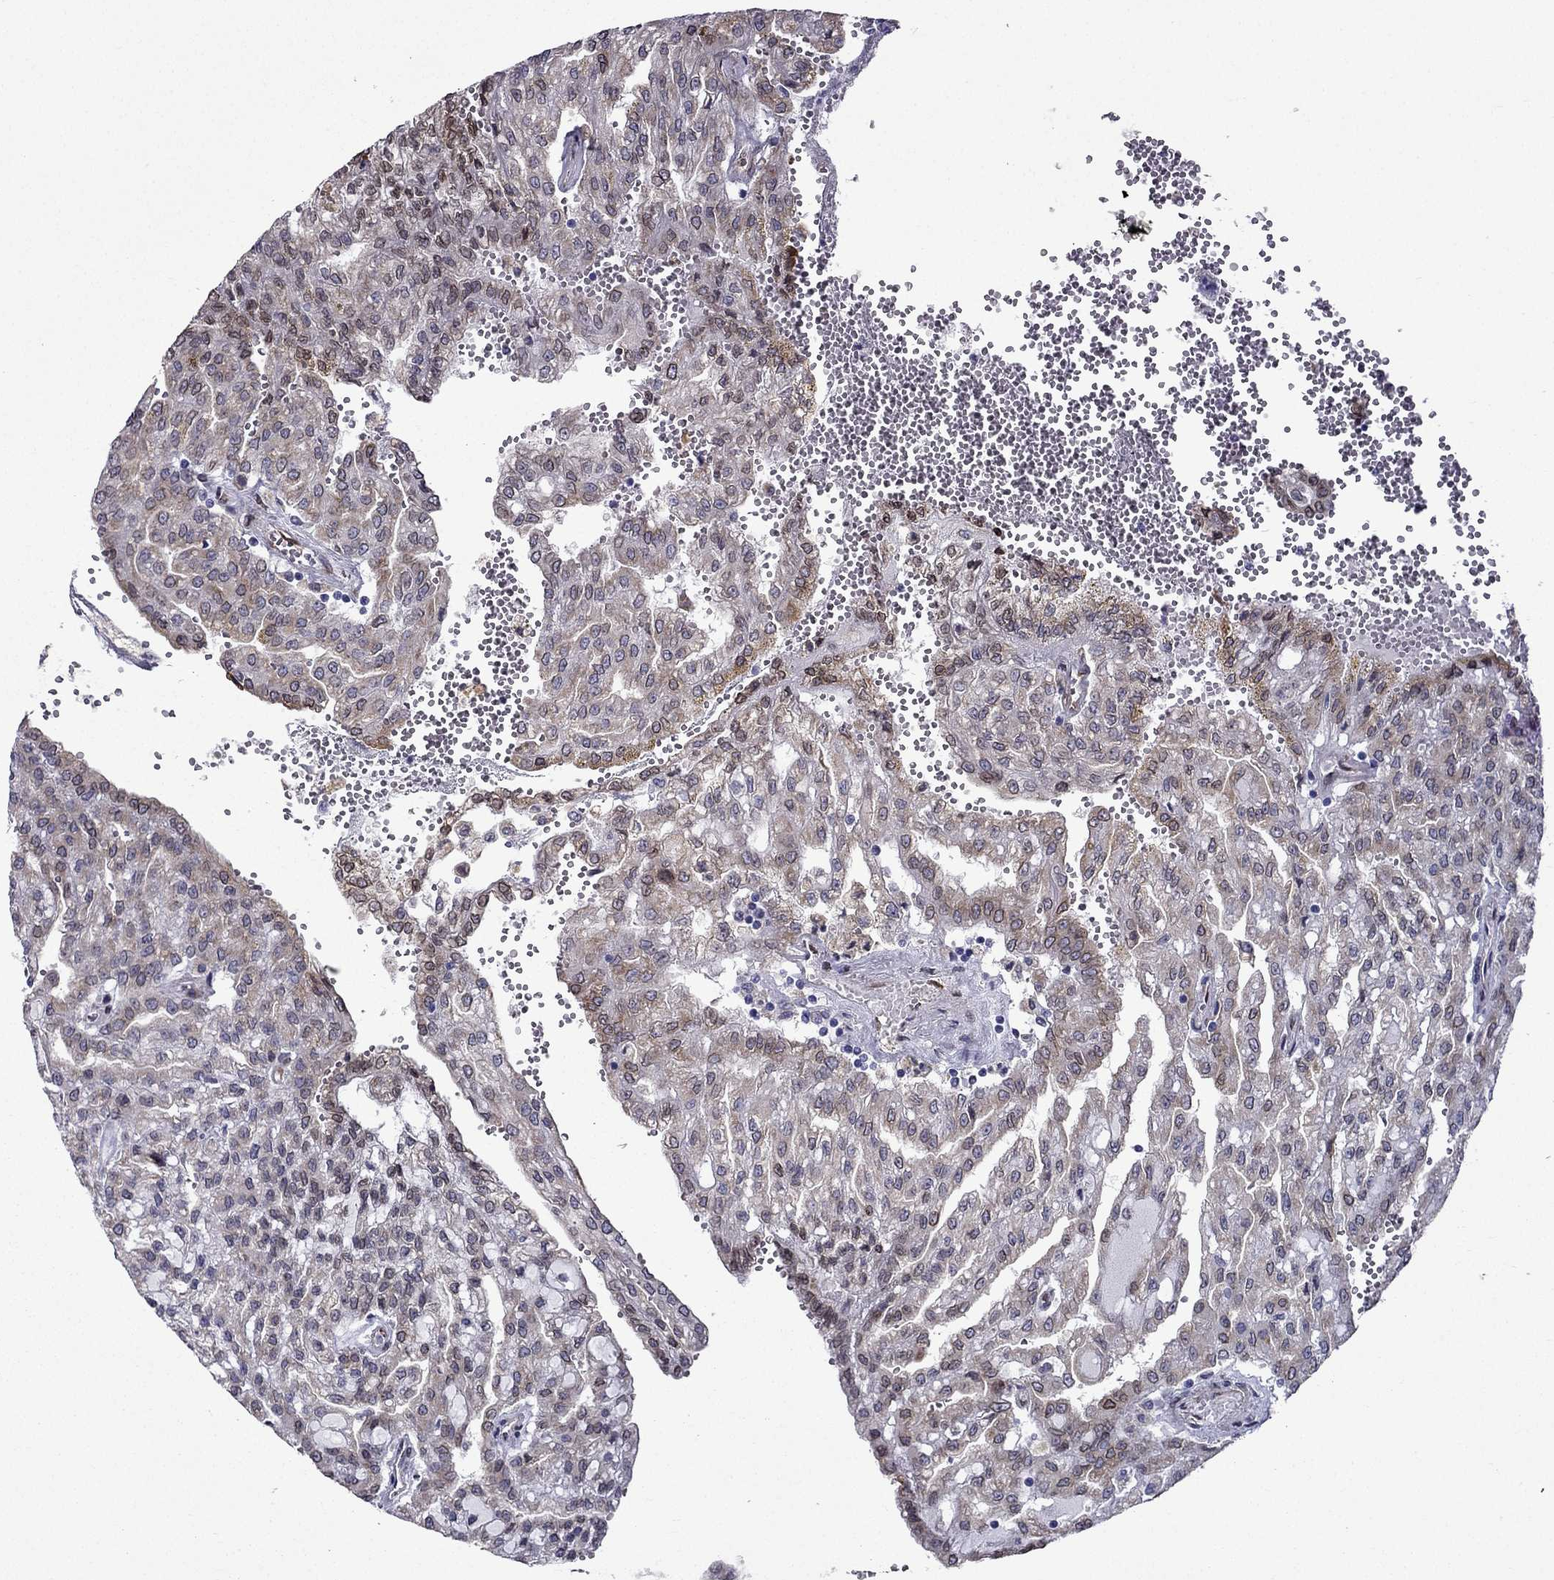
{"staining": {"intensity": "weak", "quantity": "25%-75%", "location": "cytoplasmic/membranous"}, "tissue": "renal cancer", "cell_type": "Tumor cells", "image_type": "cancer", "snomed": [{"axis": "morphology", "description": "Adenocarcinoma, NOS"}, {"axis": "topography", "description": "Kidney"}], "caption": "Weak cytoplasmic/membranous staining is present in about 25%-75% of tumor cells in renal adenocarcinoma.", "gene": "IKBIP", "patient": {"sex": "male", "age": 63}}